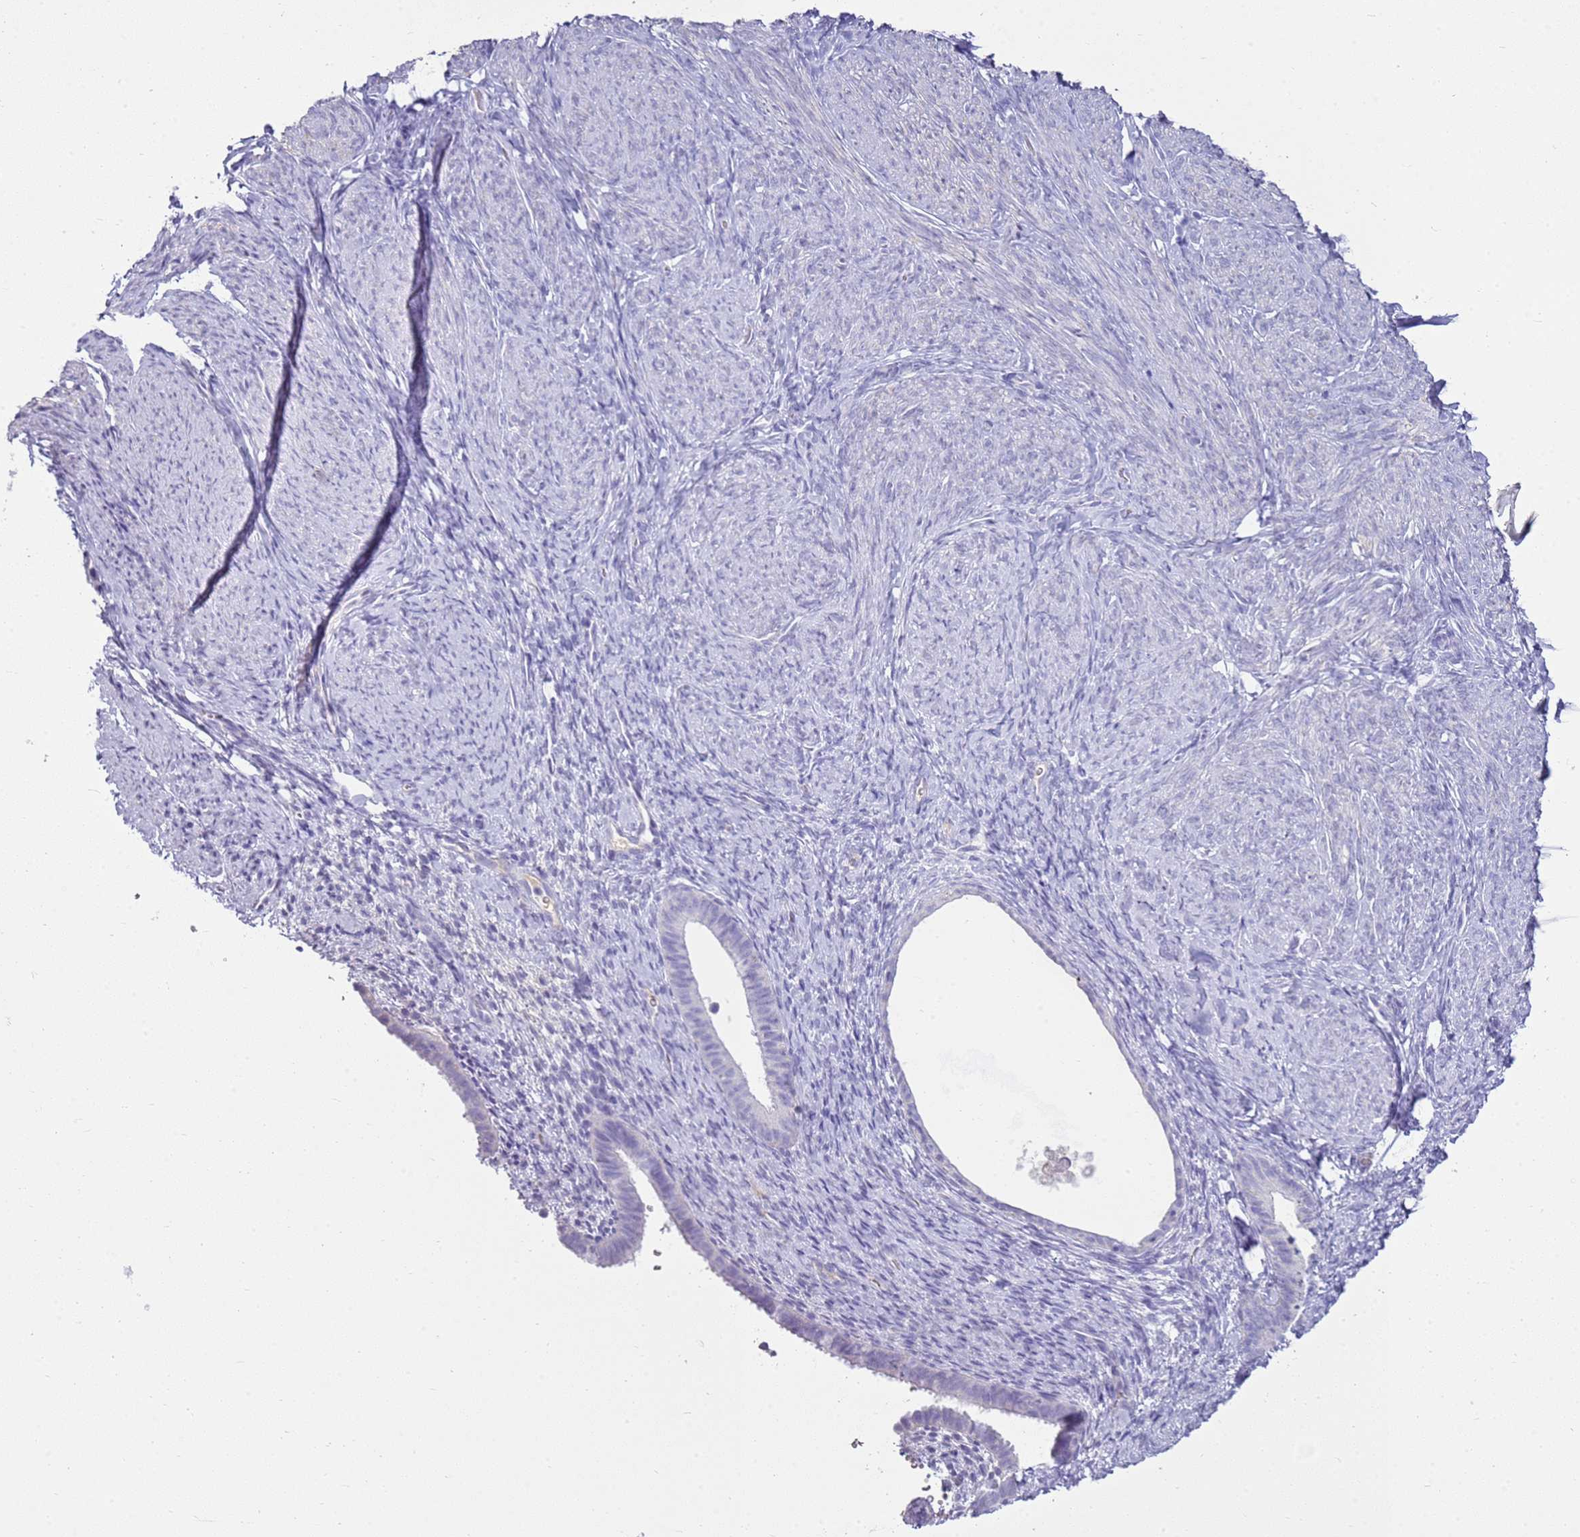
{"staining": {"intensity": "negative", "quantity": "none", "location": "none"}, "tissue": "endometrium", "cell_type": "Cells in endometrial stroma", "image_type": "normal", "snomed": [{"axis": "morphology", "description": "Normal tissue, NOS"}, {"axis": "topography", "description": "Endometrium"}], "caption": "Immunohistochemistry (IHC) photomicrograph of unremarkable endometrium: endometrium stained with DAB (3,3'-diaminobenzidine) exhibits no significant protein expression in cells in endometrial stroma.", "gene": "FABP2", "patient": {"sex": "female", "age": 65}}